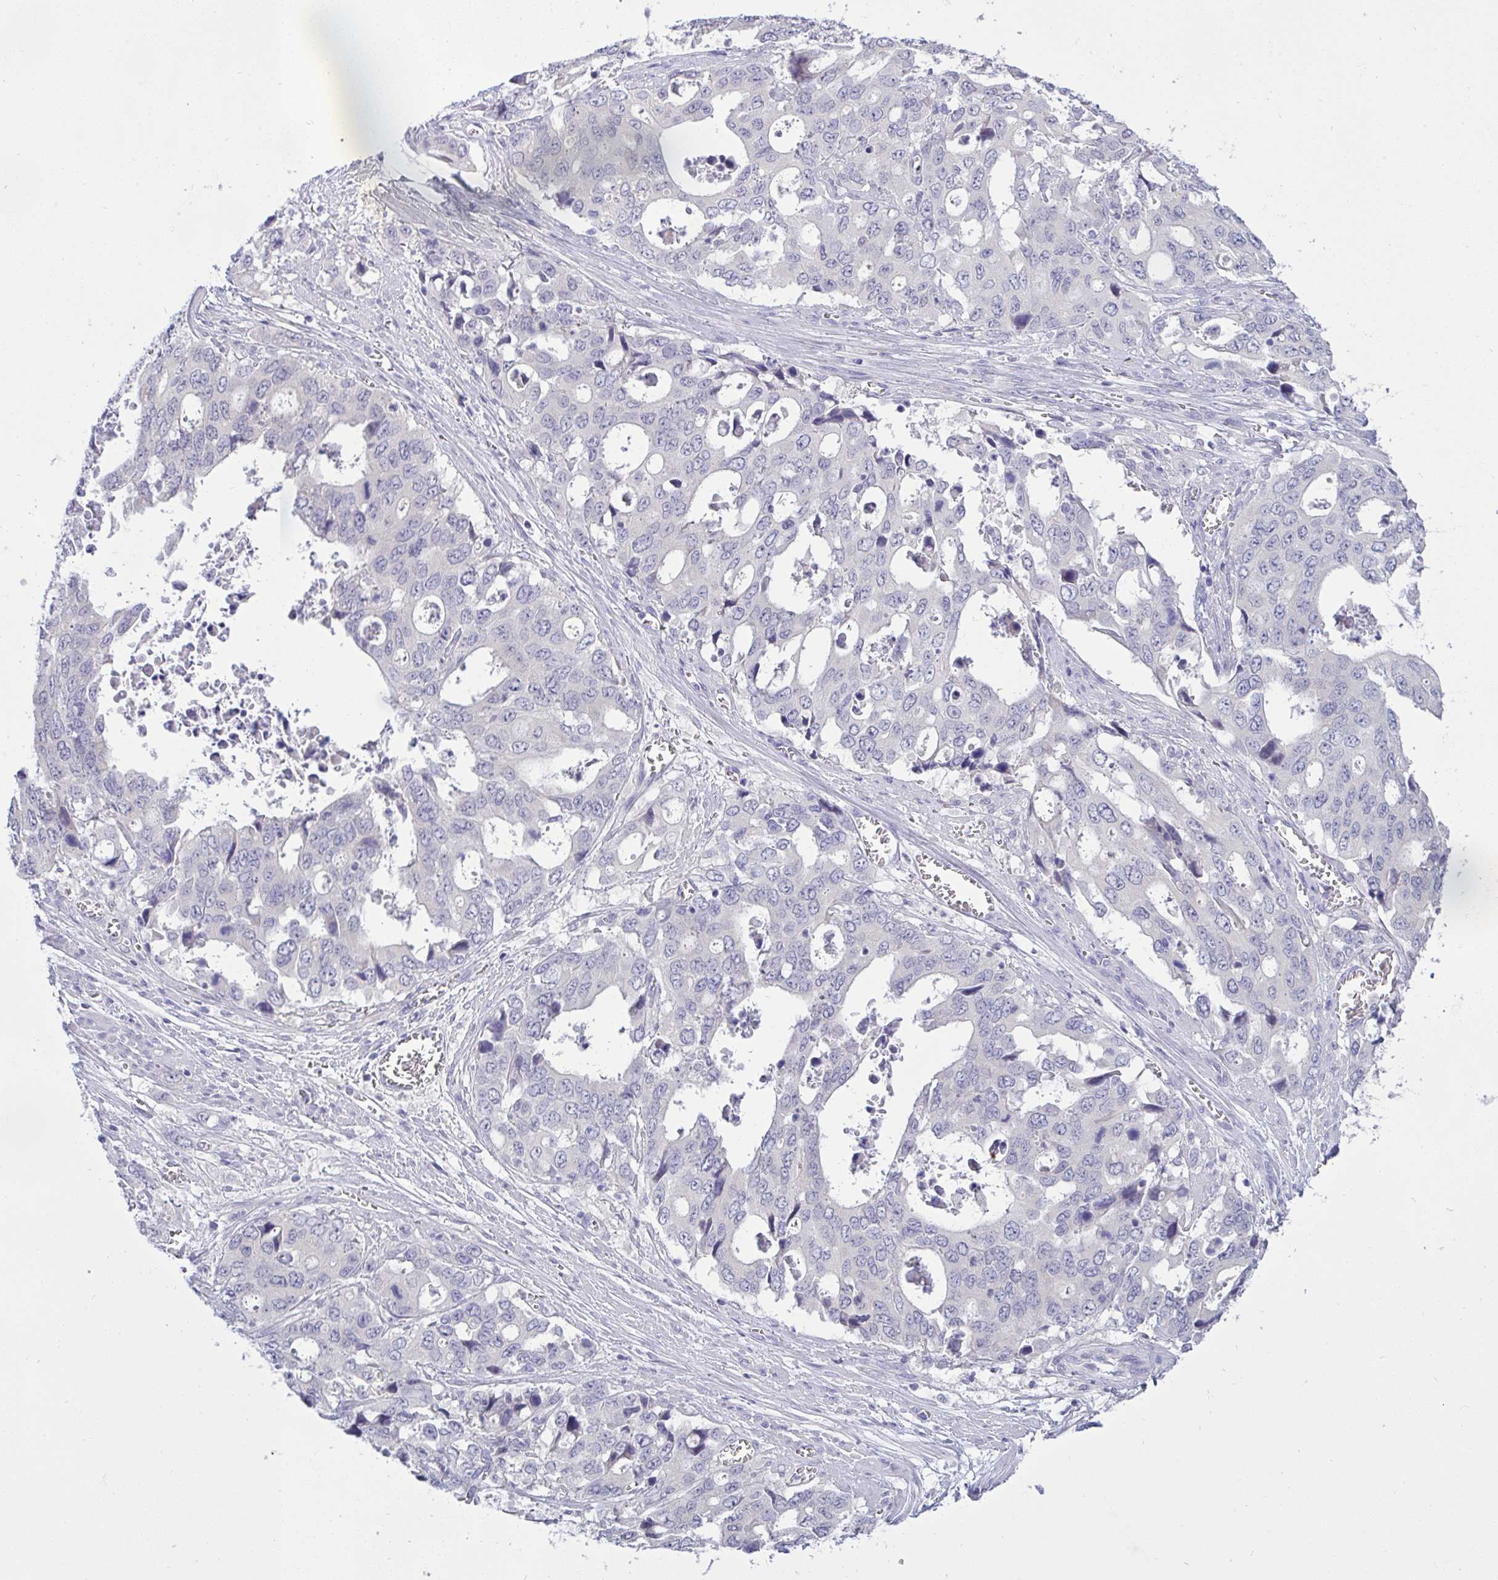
{"staining": {"intensity": "negative", "quantity": "none", "location": "none"}, "tissue": "stomach cancer", "cell_type": "Tumor cells", "image_type": "cancer", "snomed": [{"axis": "morphology", "description": "Adenocarcinoma, NOS"}, {"axis": "topography", "description": "Stomach, upper"}], "caption": "A histopathology image of human stomach adenocarcinoma is negative for staining in tumor cells. (Stains: DAB IHC with hematoxylin counter stain, Microscopy: brightfield microscopy at high magnification).", "gene": "TMEM41A", "patient": {"sex": "male", "age": 74}}